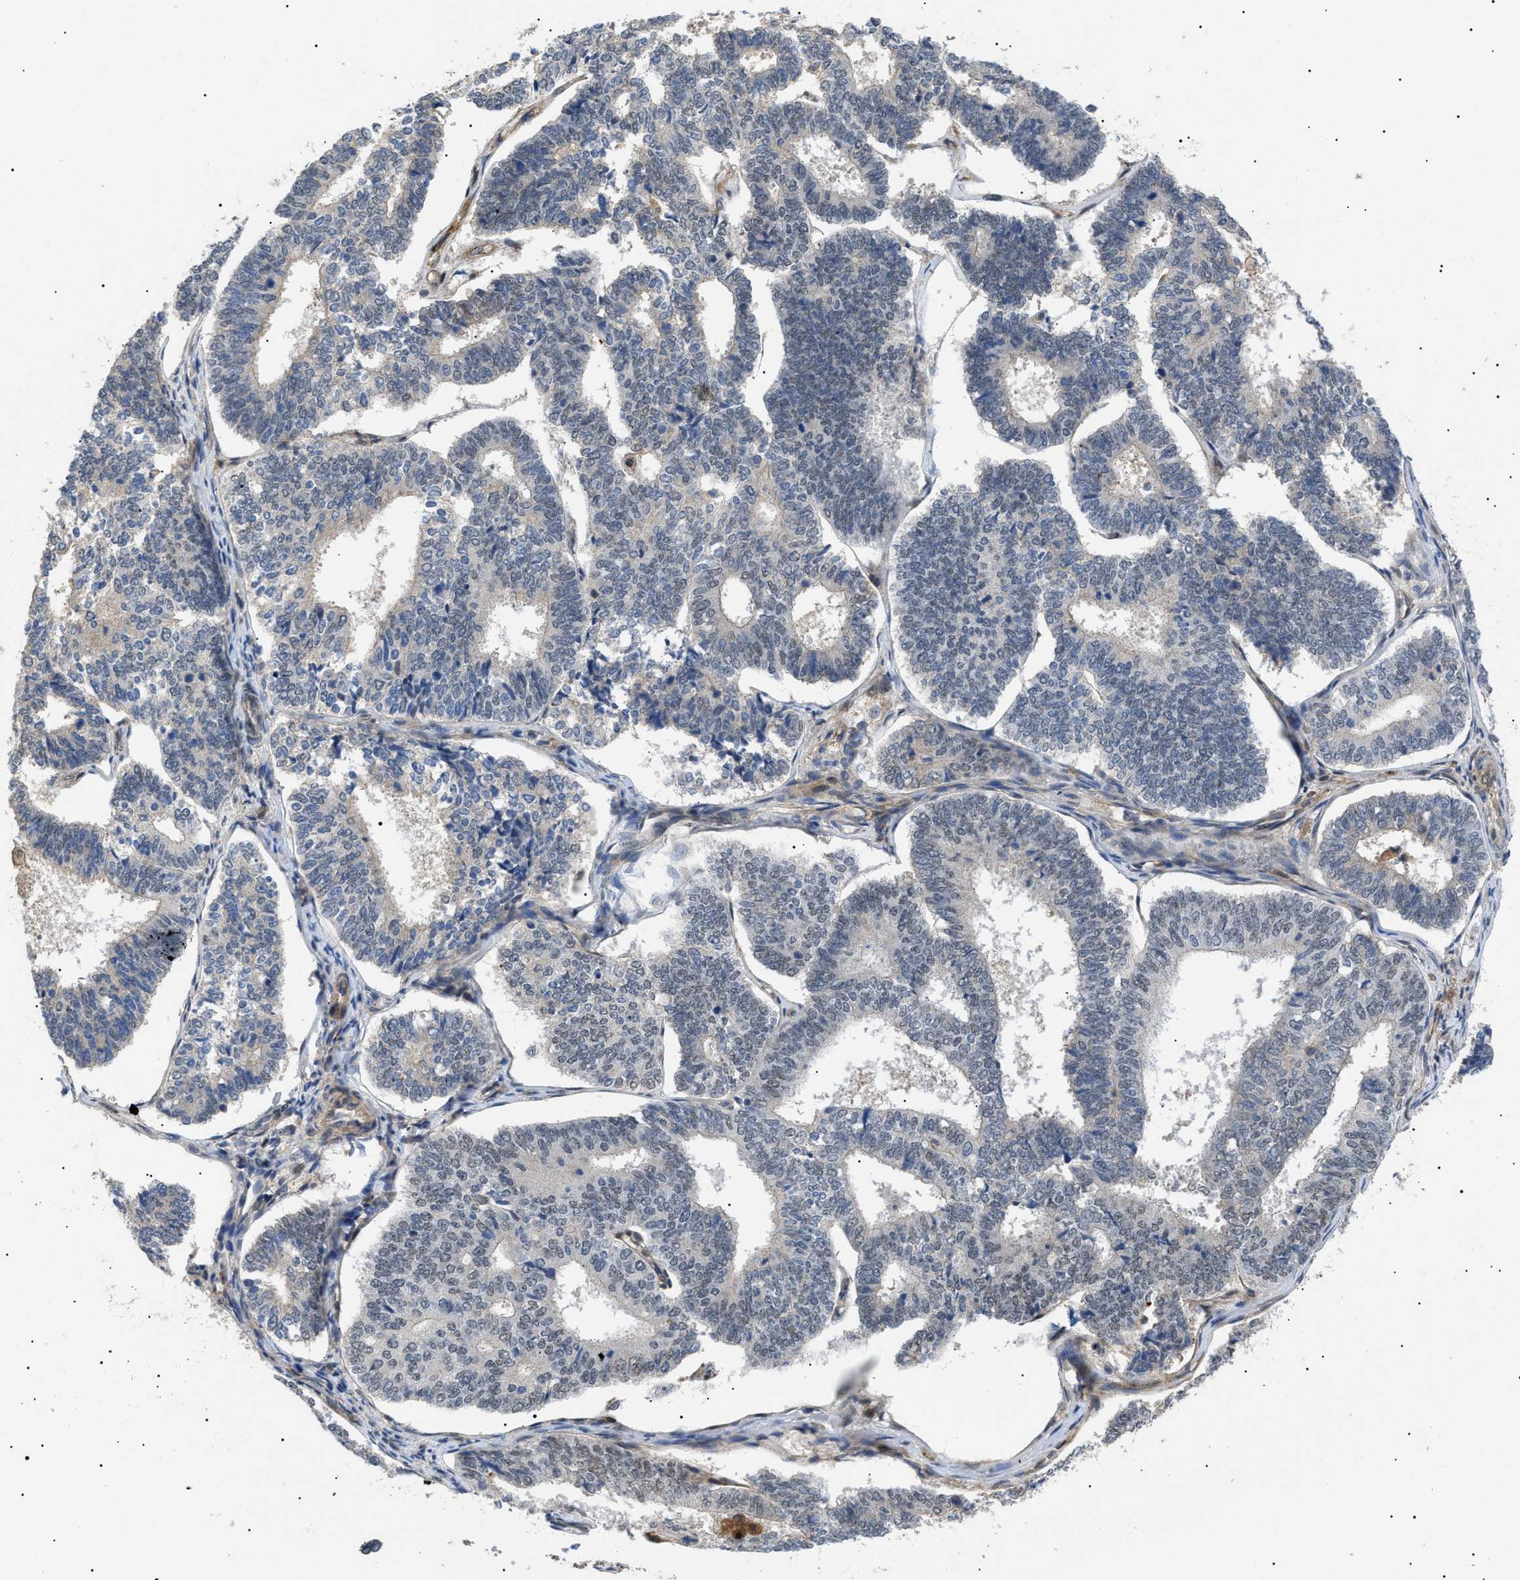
{"staining": {"intensity": "weak", "quantity": "<25%", "location": "nuclear"}, "tissue": "endometrial cancer", "cell_type": "Tumor cells", "image_type": "cancer", "snomed": [{"axis": "morphology", "description": "Adenocarcinoma, NOS"}, {"axis": "topography", "description": "Endometrium"}], "caption": "This is an immunohistochemistry image of adenocarcinoma (endometrial). There is no expression in tumor cells.", "gene": "CRCP", "patient": {"sex": "female", "age": 70}}